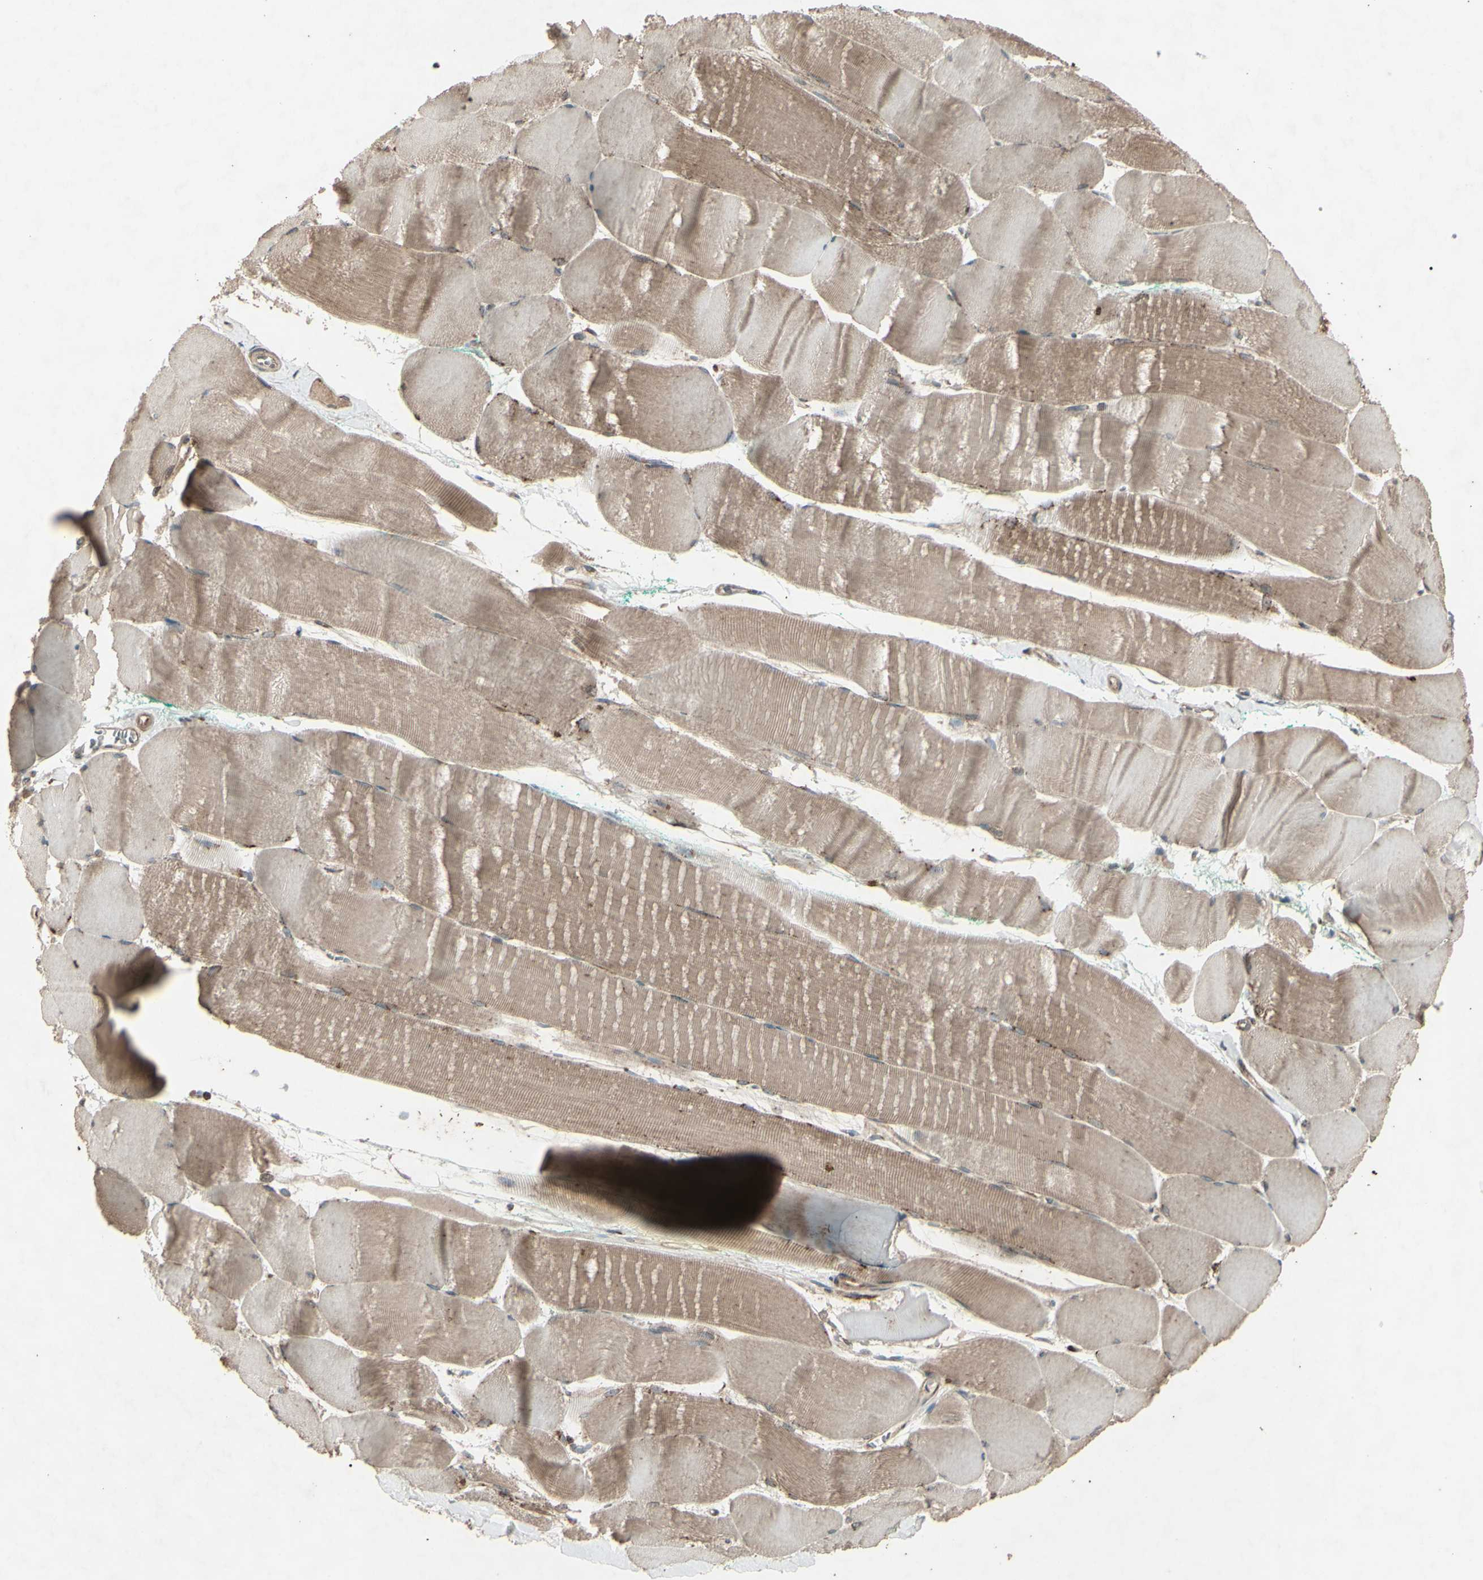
{"staining": {"intensity": "weak", "quantity": "25%-75%", "location": "cytoplasmic/membranous"}, "tissue": "skeletal muscle", "cell_type": "Myocytes", "image_type": "normal", "snomed": [{"axis": "morphology", "description": "Normal tissue, NOS"}, {"axis": "morphology", "description": "Squamous cell carcinoma, NOS"}, {"axis": "topography", "description": "Skeletal muscle"}], "caption": "Immunohistochemical staining of normal skeletal muscle shows 25%-75% levels of weak cytoplasmic/membranous protein positivity in about 25%-75% of myocytes. Using DAB (brown) and hematoxylin (blue) stains, captured at high magnification using brightfield microscopy.", "gene": "AP1G1", "patient": {"sex": "male", "age": 51}}